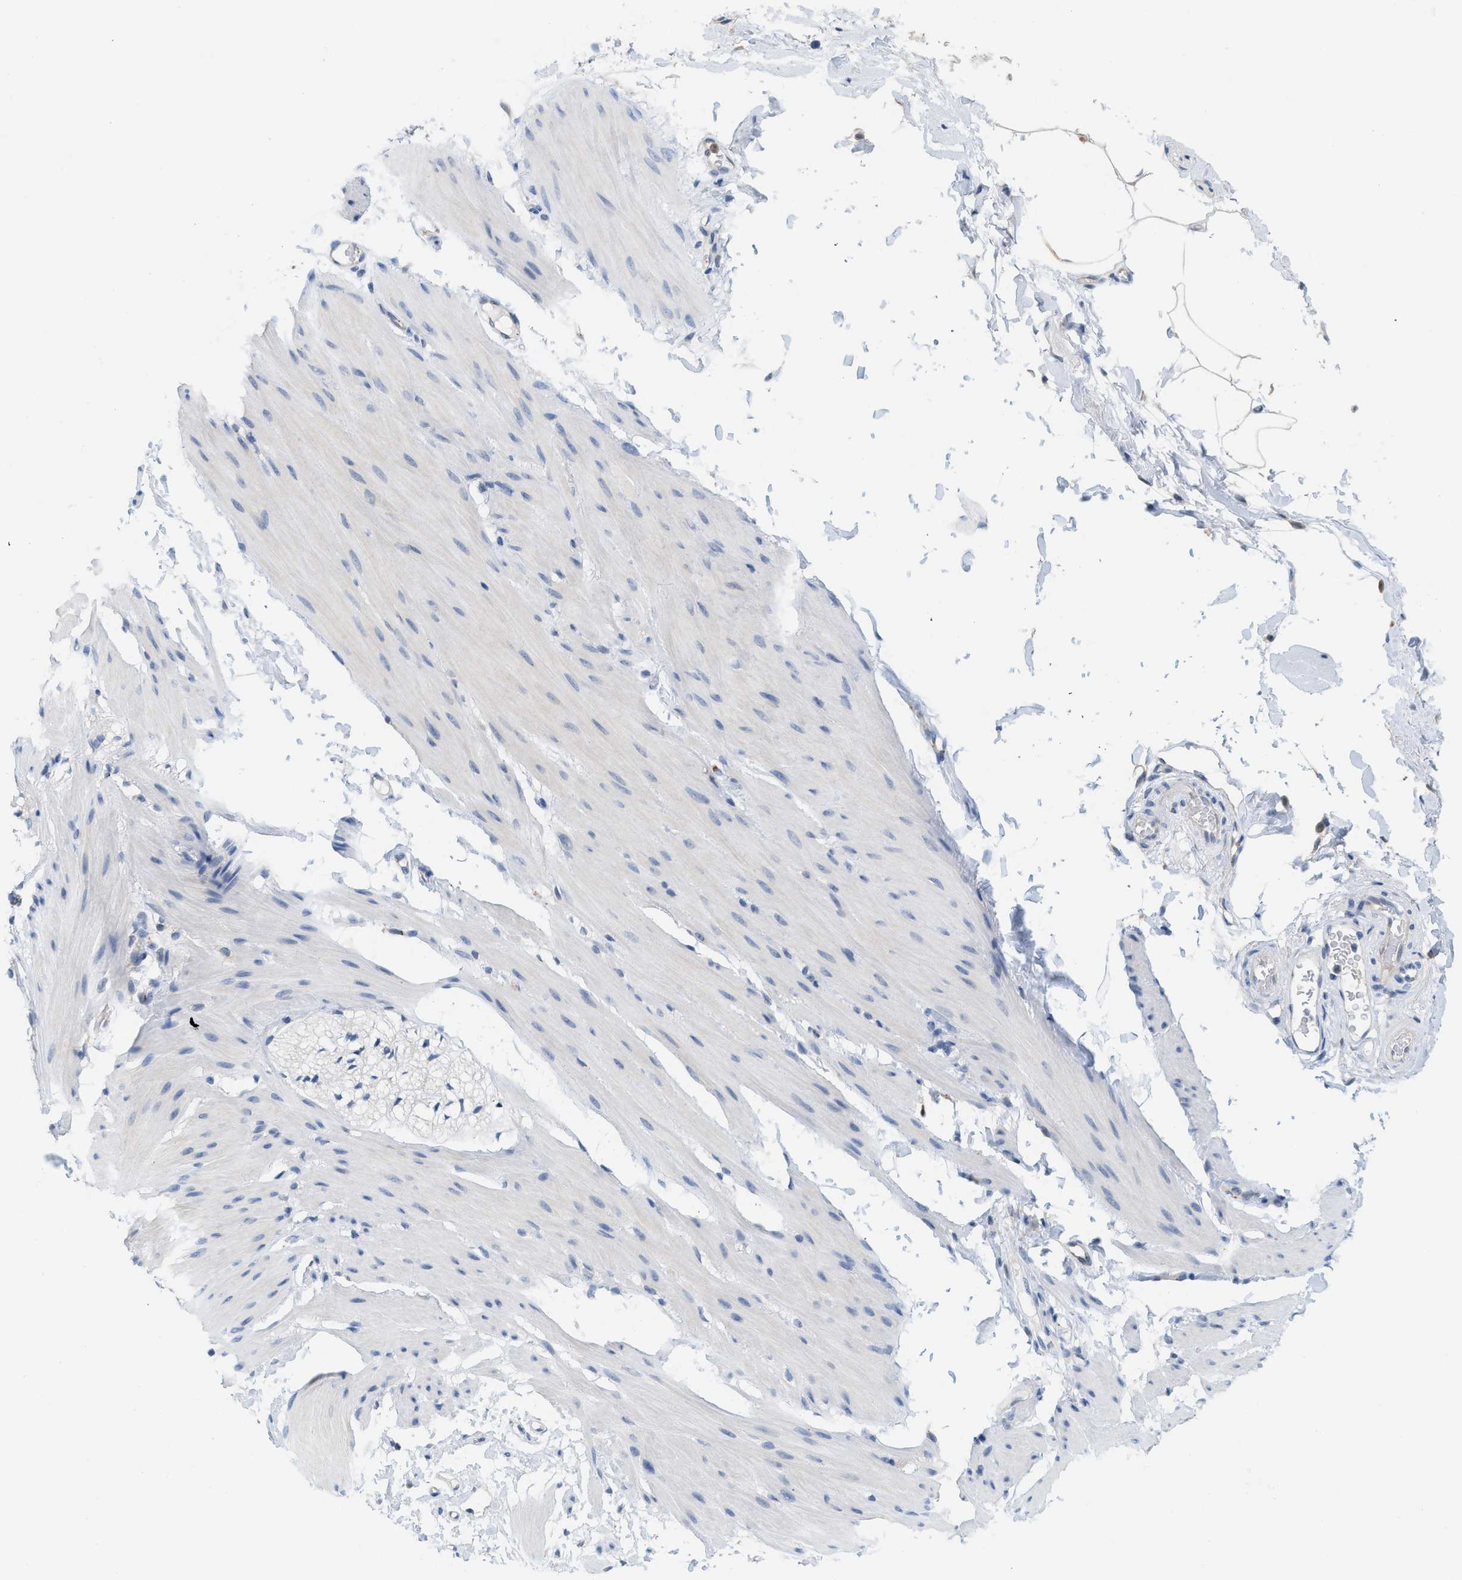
{"staining": {"intensity": "negative", "quantity": "none", "location": "none"}, "tissue": "smooth muscle", "cell_type": "Smooth muscle cells", "image_type": "normal", "snomed": [{"axis": "morphology", "description": "Normal tissue, NOS"}, {"axis": "topography", "description": "Smooth muscle"}, {"axis": "topography", "description": "Colon"}], "caption": "Immunohistochemistry micrograph of unremarkable human smooth muscle stained for a protein (brown), which reveals no positivity in smooth muscle cells. (DAB IHC visualized using brightfield microscopy, high magnification).", "gene": "CSTB", "patient": {"sex": "male", "age": 67}}